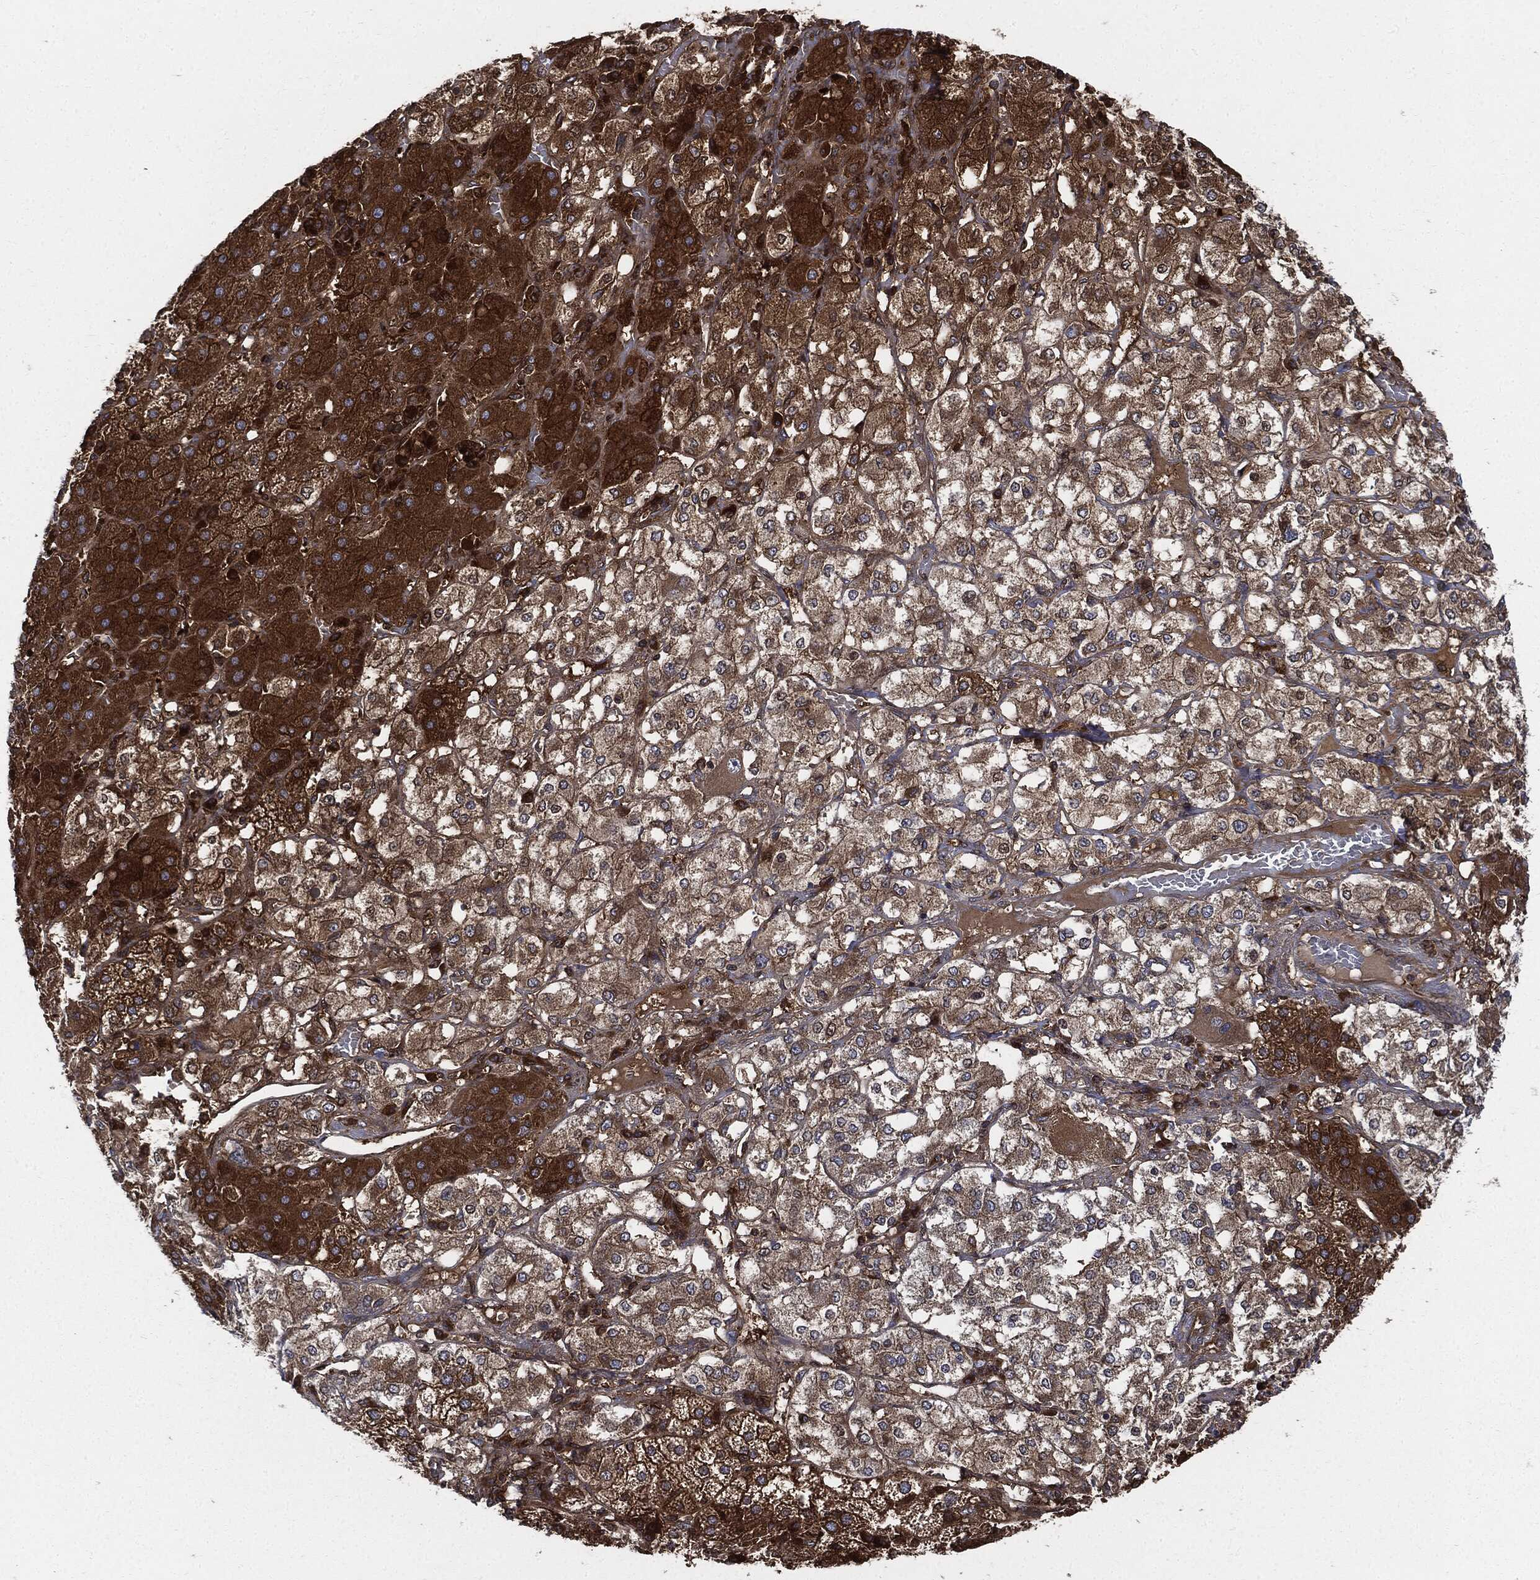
{"staining": {"intensity": "strong", "quantity": ">75%", "location": "cytoplasmic/membranous"}, "tissue": "adrenal gland", "cell_type": "Glandular cells", "image_type": "normal", "snomed": [{"axis": "morphology", "description": "Normal tissue, NOS"}, {"axis": "topography", "description": "Adrenal gland"}], "caption": "Protein analysis of normal adrenal gland shows strong cytoplasmic/membranous positivity in about >75% of glandular cells.", "gene": "XPNPEP1", "patient": {"sex": "male", "age": 70}}